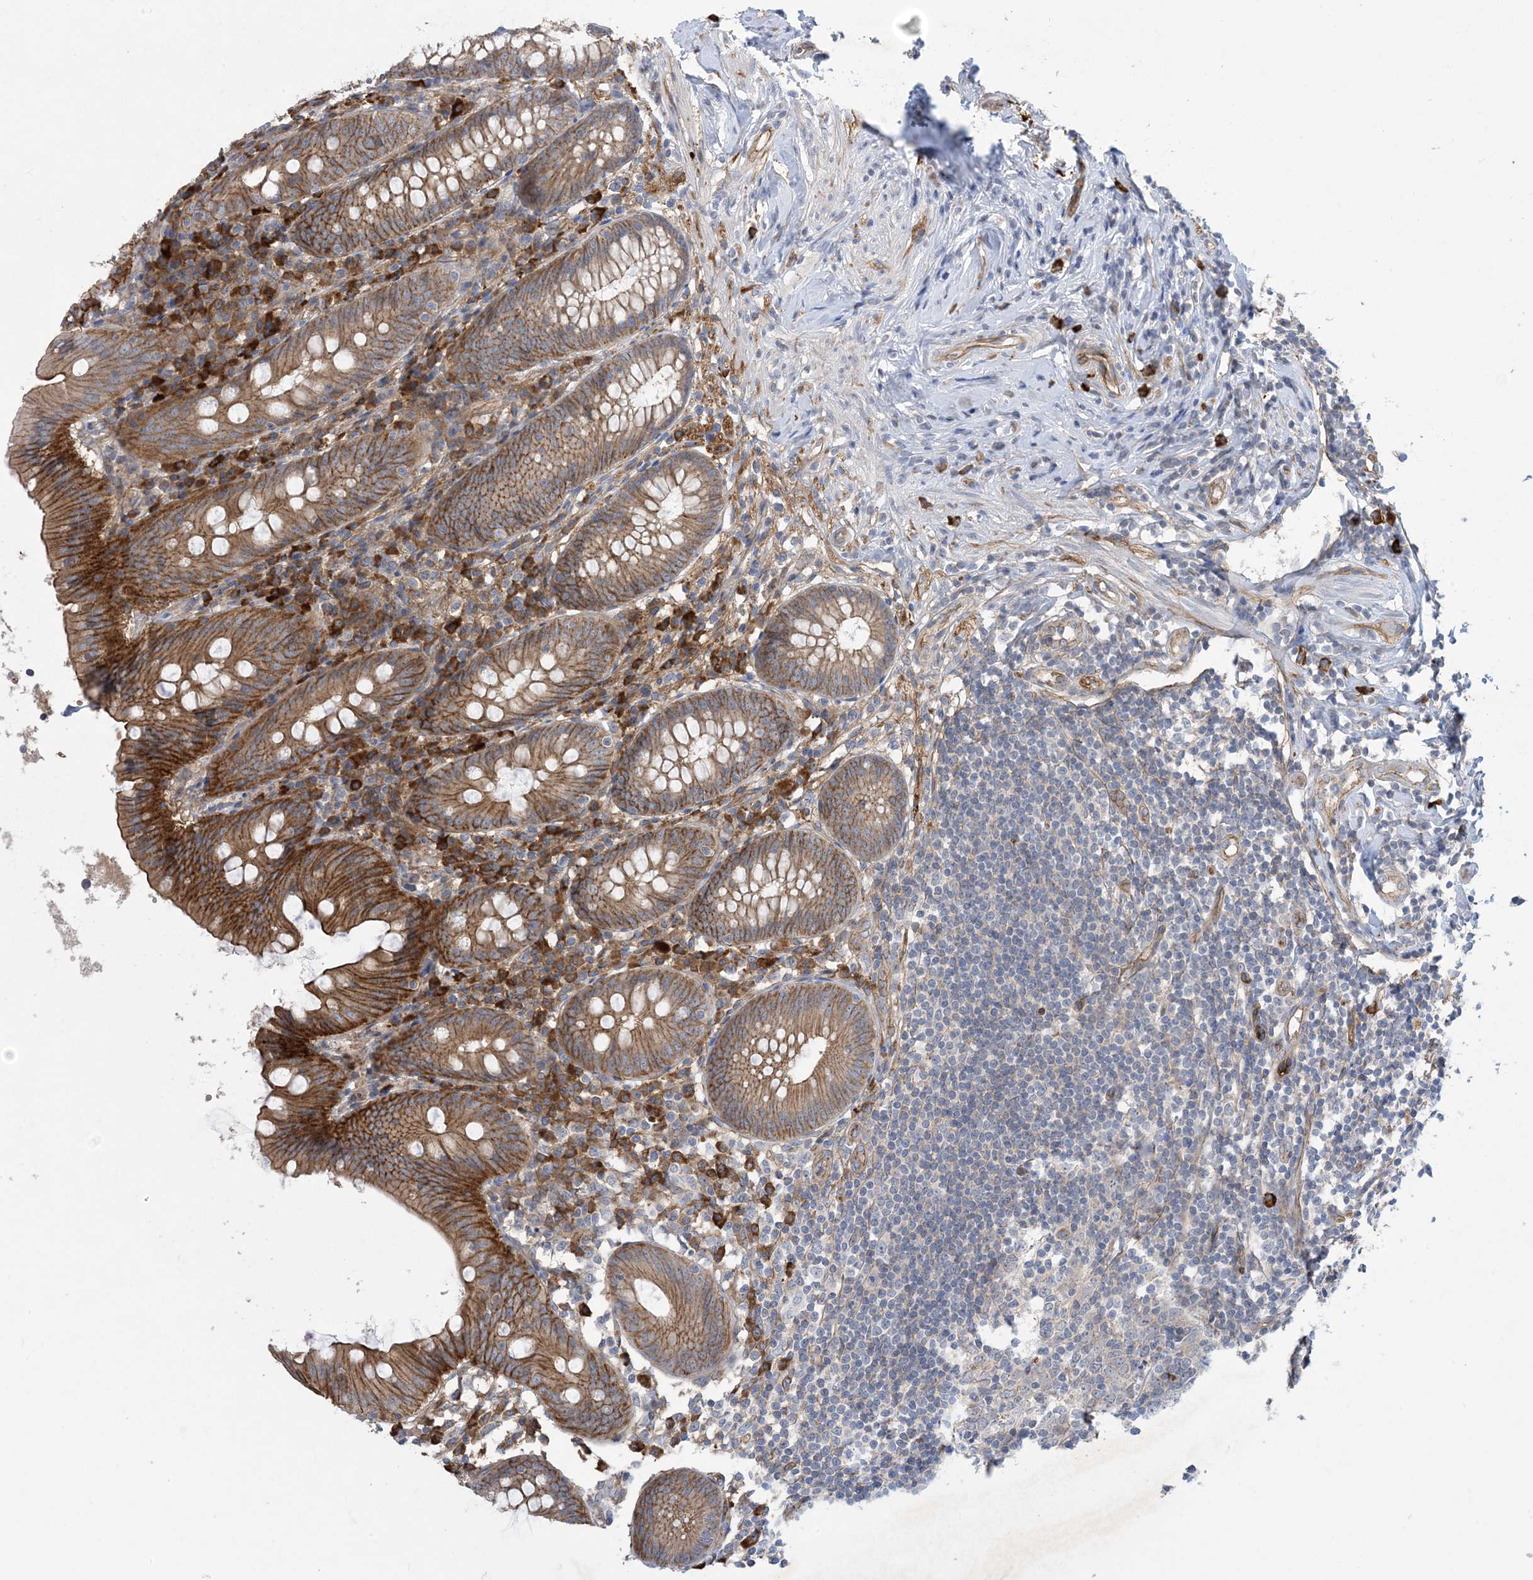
{"staining": {"intensity": "strong", "quantity": ">75%", "location": "cytoplasmic/membranous"}, "tissue": "appendix", "cell_type": "Glandular cells", "image_type": "normal", "snomed": [{"axis": "morphology", "description": "Normal tissue, NOS"}, {"axis": "topography", "description": "Appendix"}], "caption": "Immunohistochemical staining of unremarkable appendix shows >75% levels of strong cytoplasmic/membranous protein expression in approximately >75% of glandular cells.", "gene": "AOC1", "patient": {"sex": "female", "age": 54}}